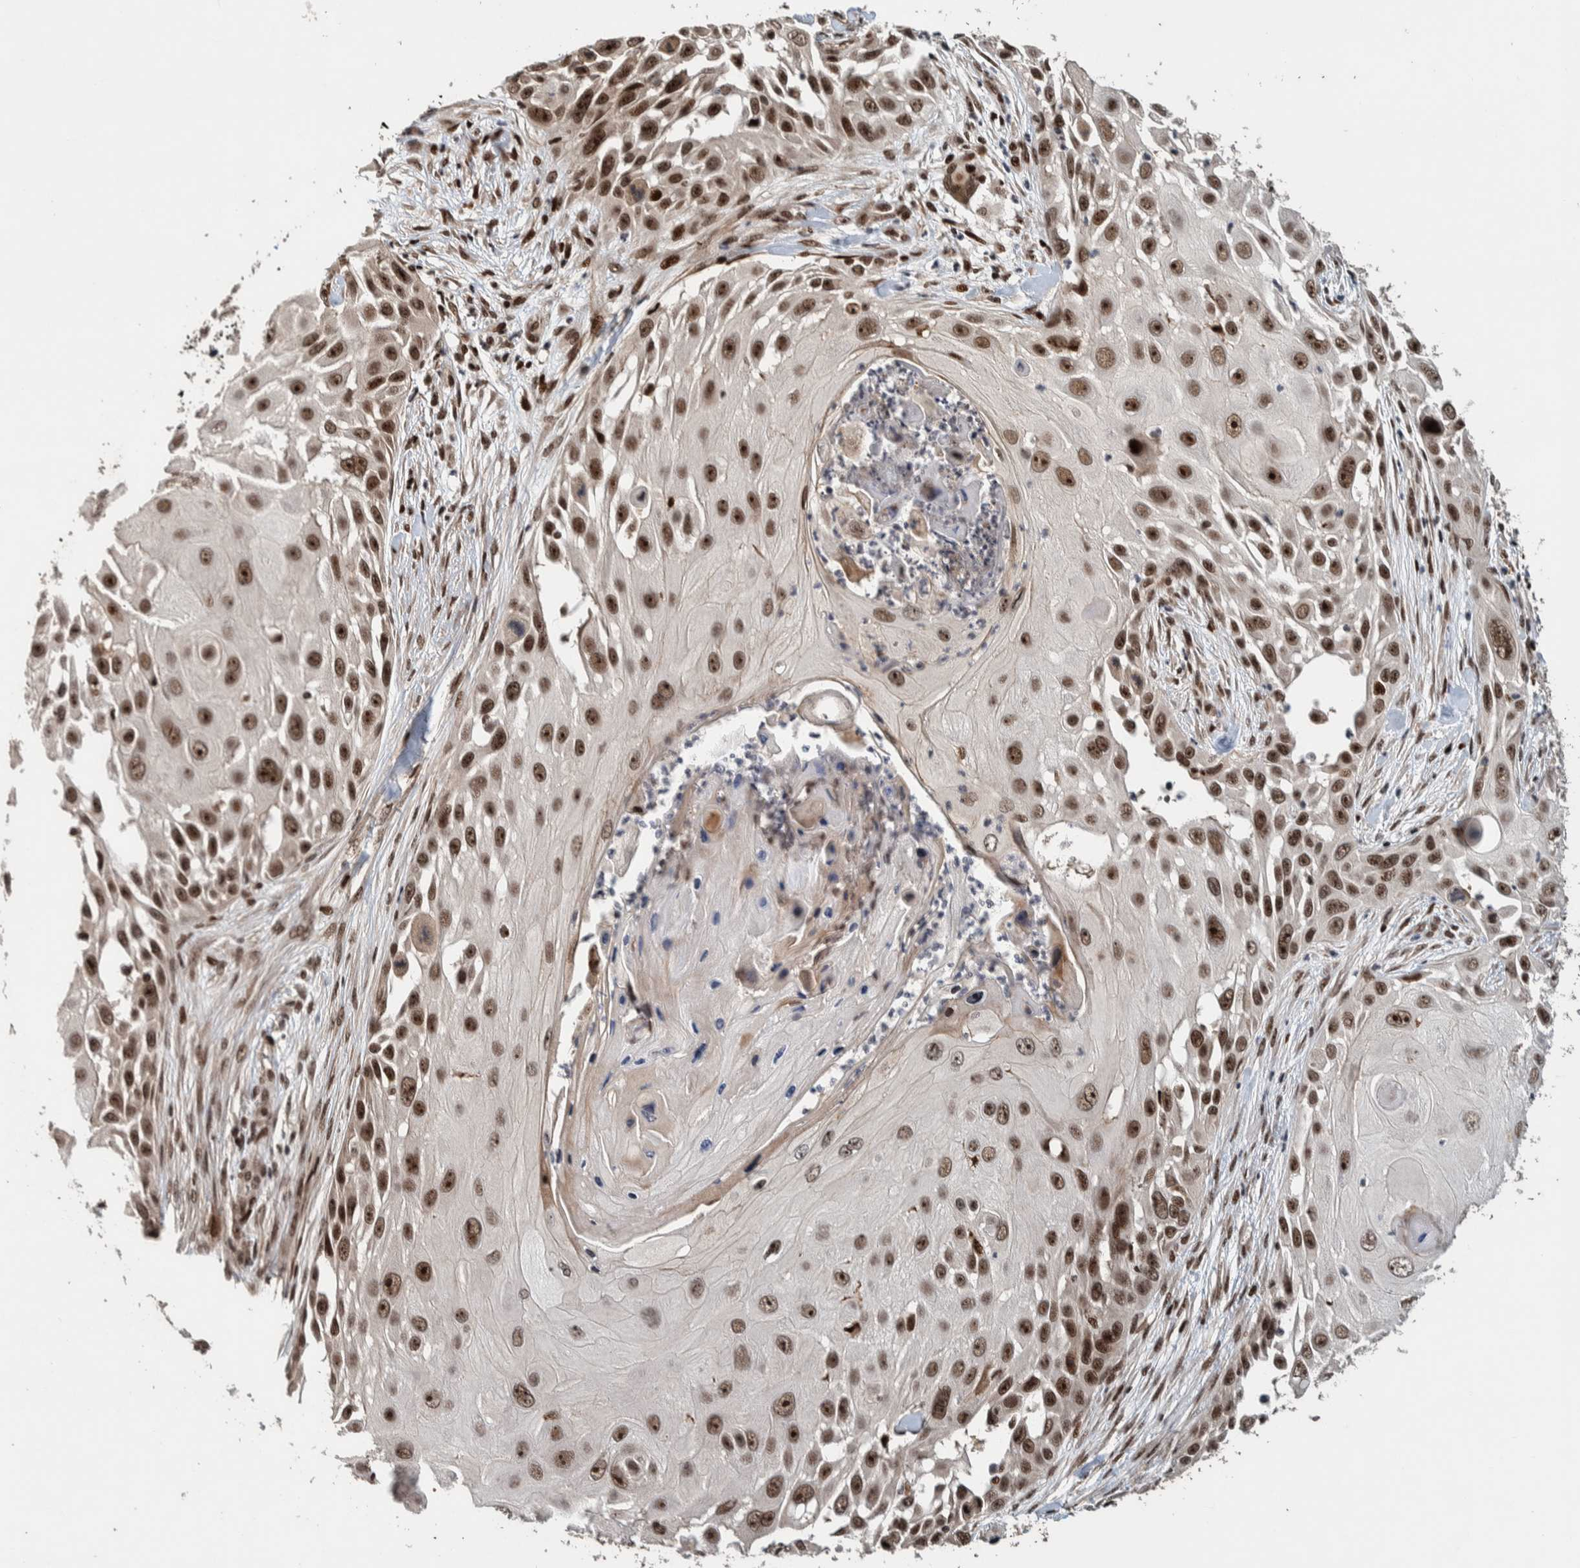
{"staining": {"intensity": "moderate", "quantity": ">75%", "location": "nuclear"}, "tissue": "skin cancer", "cell_type": "Tumor cells", "image_type": "cancer", "snomed": [{"axis": "morphology", "description": "Squamous cell carcinoma, NOS"}, {"axis": "topography", "description": "Skin"}], "caption": "Squamous cell carcinoma (skin) tissue demonstrates moderate nuclear positivity in approximately >75% of tumor cells, visualized by immunohistochemistry.", "gene": "CHD4", "patient": {"sex": "female", "age": 44}}